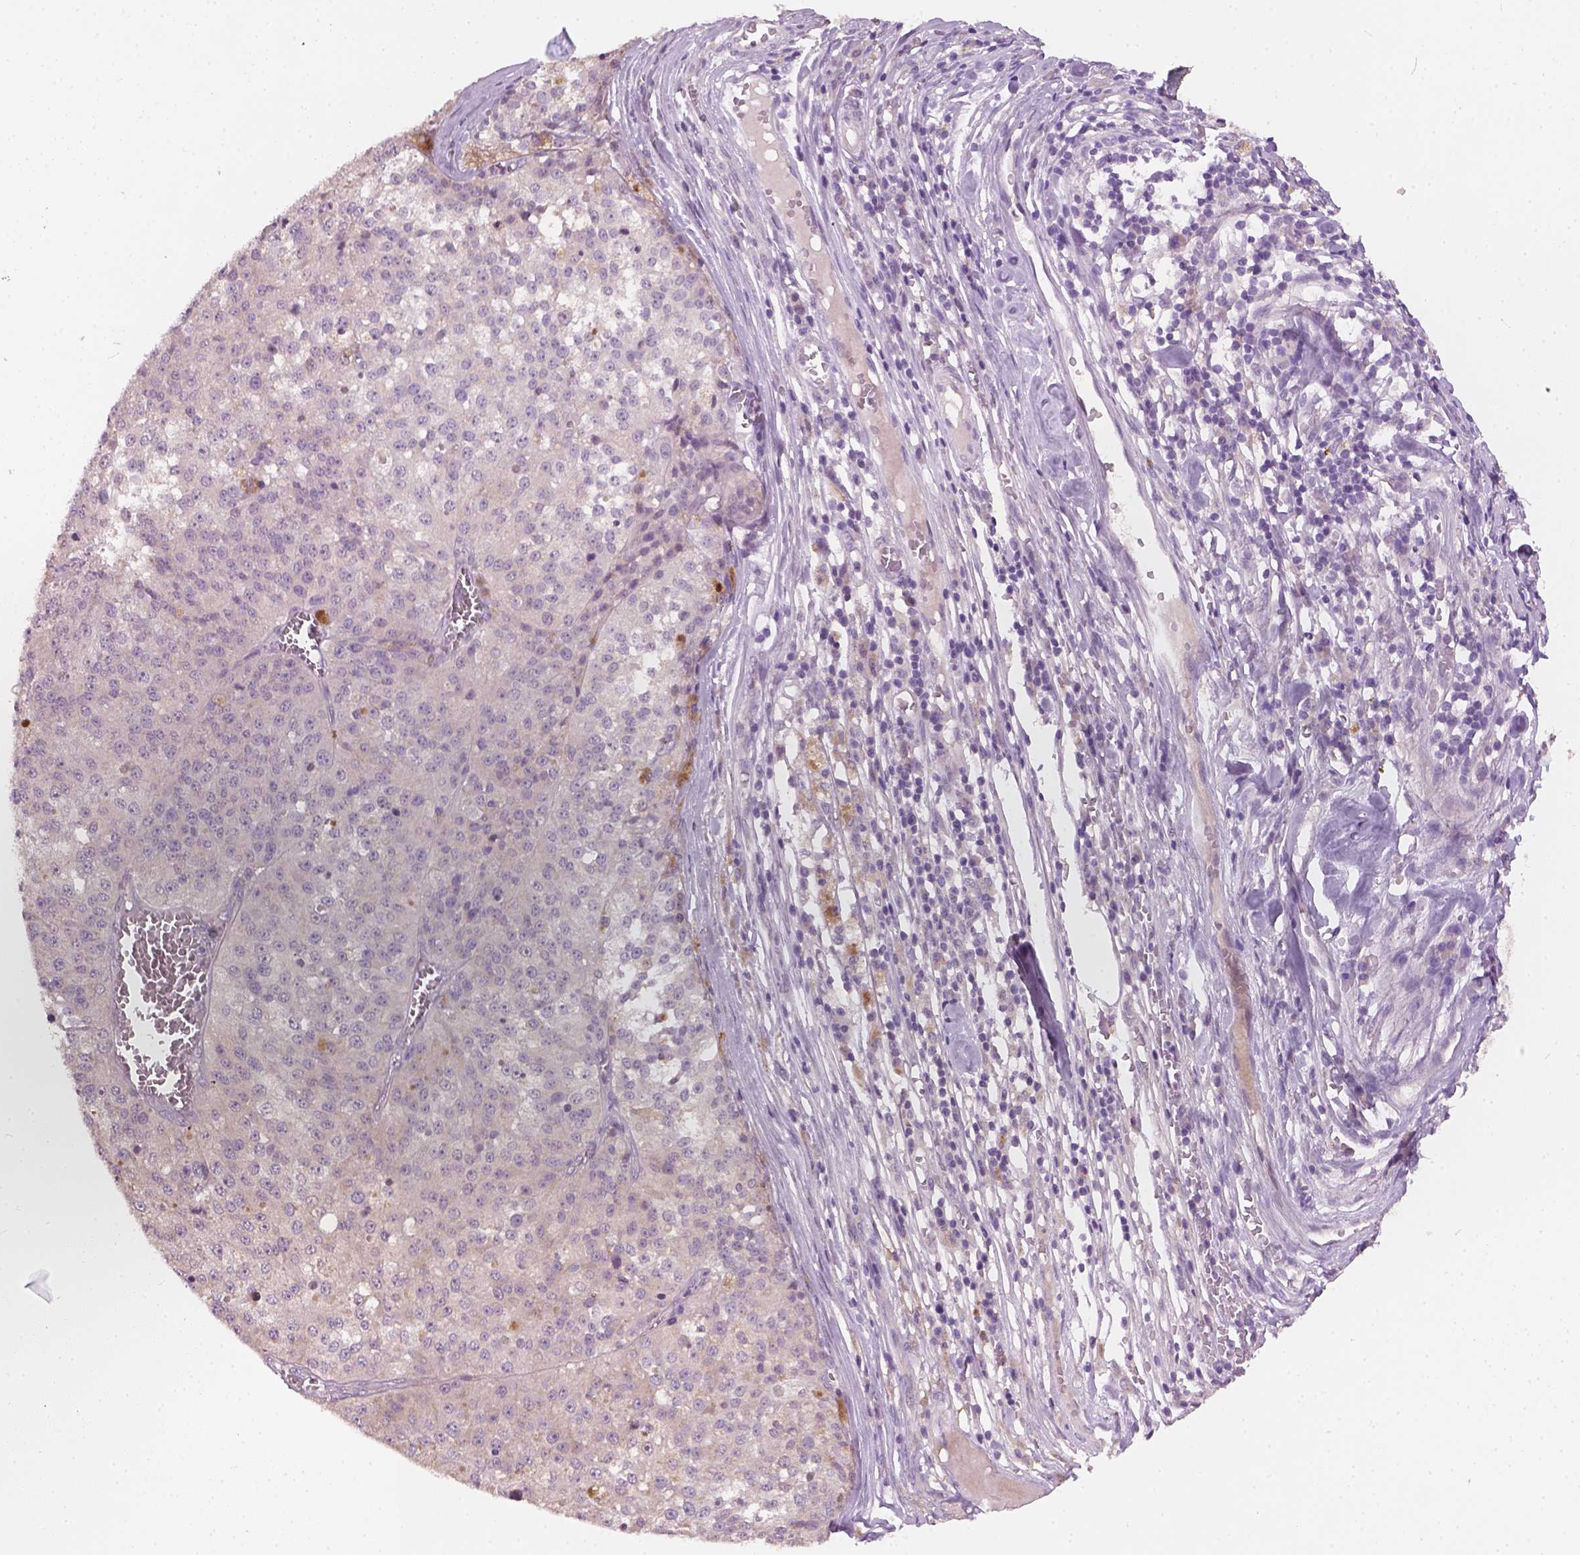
{"staining": {"intensity": "negative", "quantity": "none", "location": "none"}, "tissue": "melanoma", "cell_type": "Tumor cells", "image_type": "cancer", "snomed": [{"axis": "morphology", "description": "Malignant melanoma, Metastatic site"}, {"axis": "topography", "description": "Lymph node"}], "caption": "A photomicrograph of melanoma stained for a protein demonstrates no brown staining in tumor cells. Nuclei are stained in blue.", "gene": "KRT17", "patient": {"sex": "female", "age": 64}}